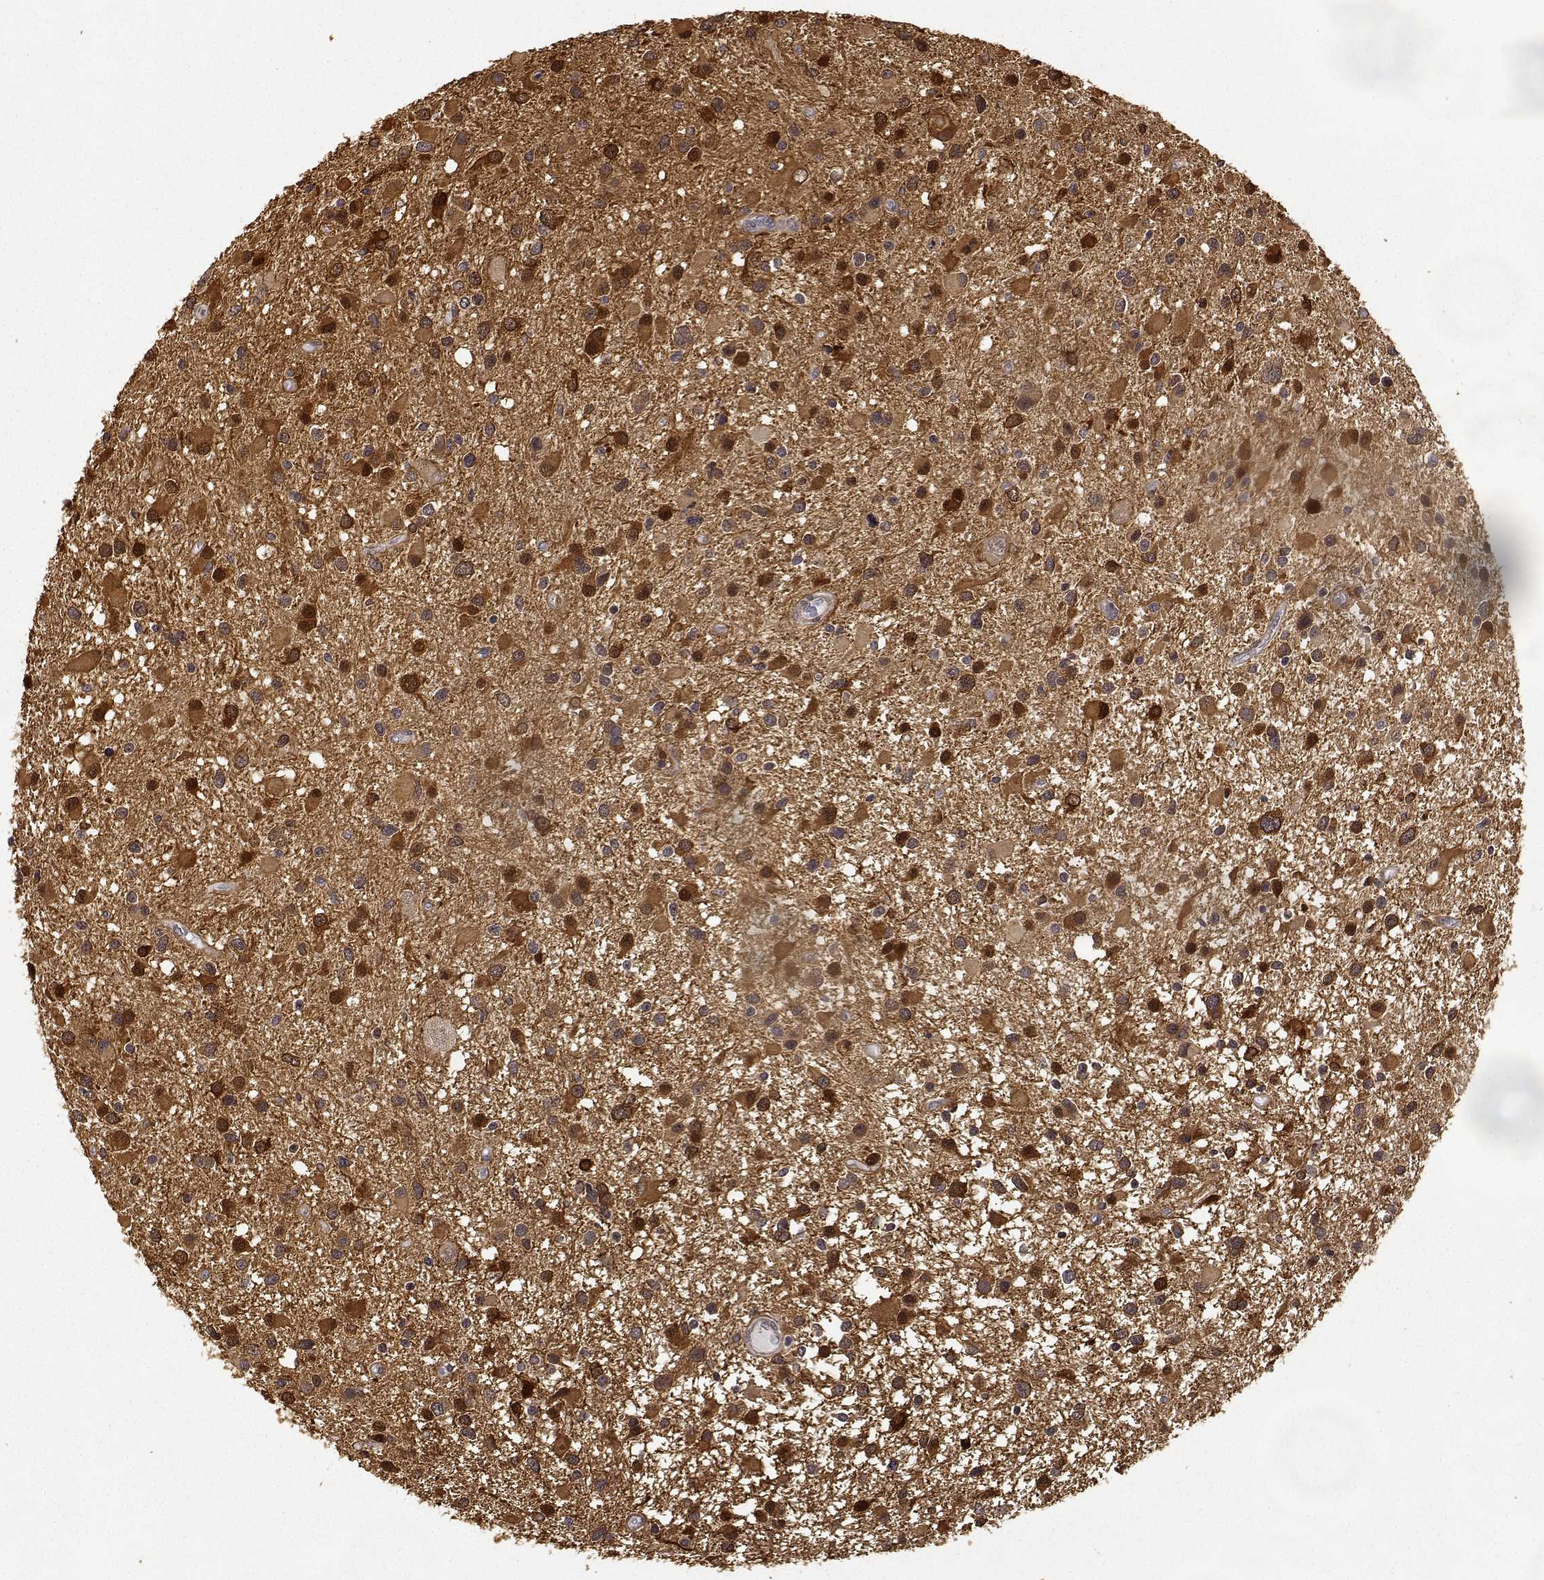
{"staining": {"intensity": "strong", "quantity": ">75%", "location": "cytoplasmic/membranous"}, "tissue": "glioma", "cell_type": "Tumor cells", "image_type": "cancer", "snomed": [{"axis": "morphology", "description": "Glioma, malignant, Low grade"}, {"axis": "topography", "description": "Brain"}], "caption": "Glioma stained for a protein demonstrates strong cytoplasmic/membranous positivity in tumor cells.", "gene": "PHGDH", "patient": {"sex": "female", "age": 32}}